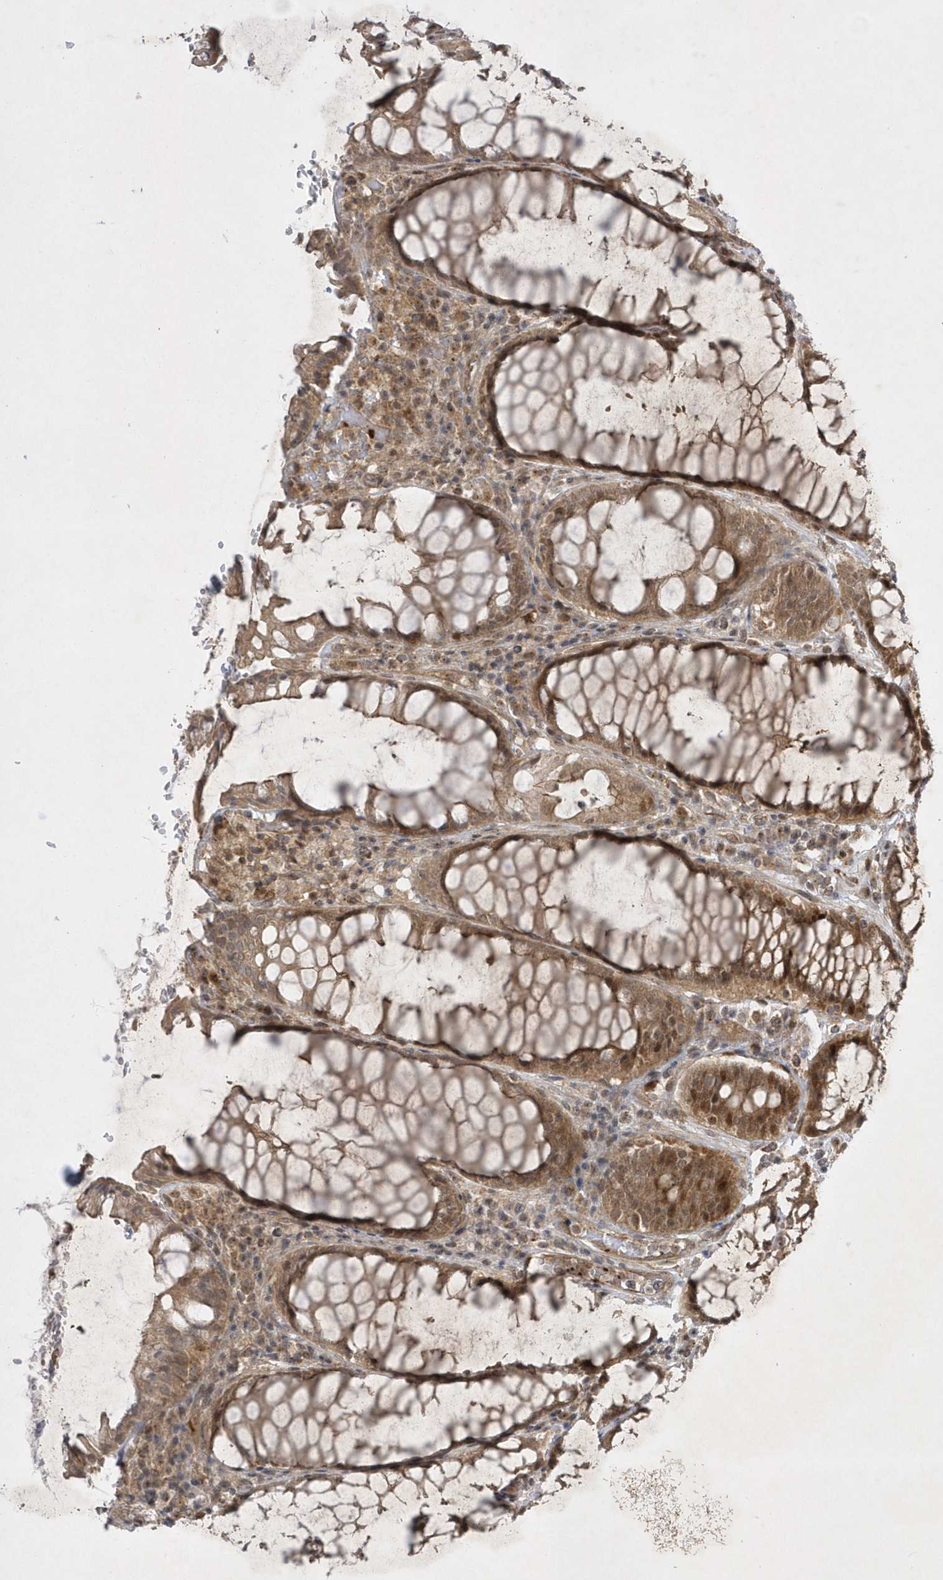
{"staining": {"intensity": "moderate", "quantity": ">75%", "location": "cytoplasmic/membranous,nuclear"}, "tissue": "rectum", "cell_type": "Glandular cells", "image_type": "normal", "snomed": [{"axis": "morphology", "description": "Normal tissue, NOS"}, {"axis": "topography", "description": "Rectum"}], "caption": "Immunohistochemical staining of normal rectum reveals medium levels of moderate cytoplasmic/membranous,nuclear staining in about >75% of glandular cells.", "gene": "NAF1", "patient": {"sex": "male", "age": 64}}